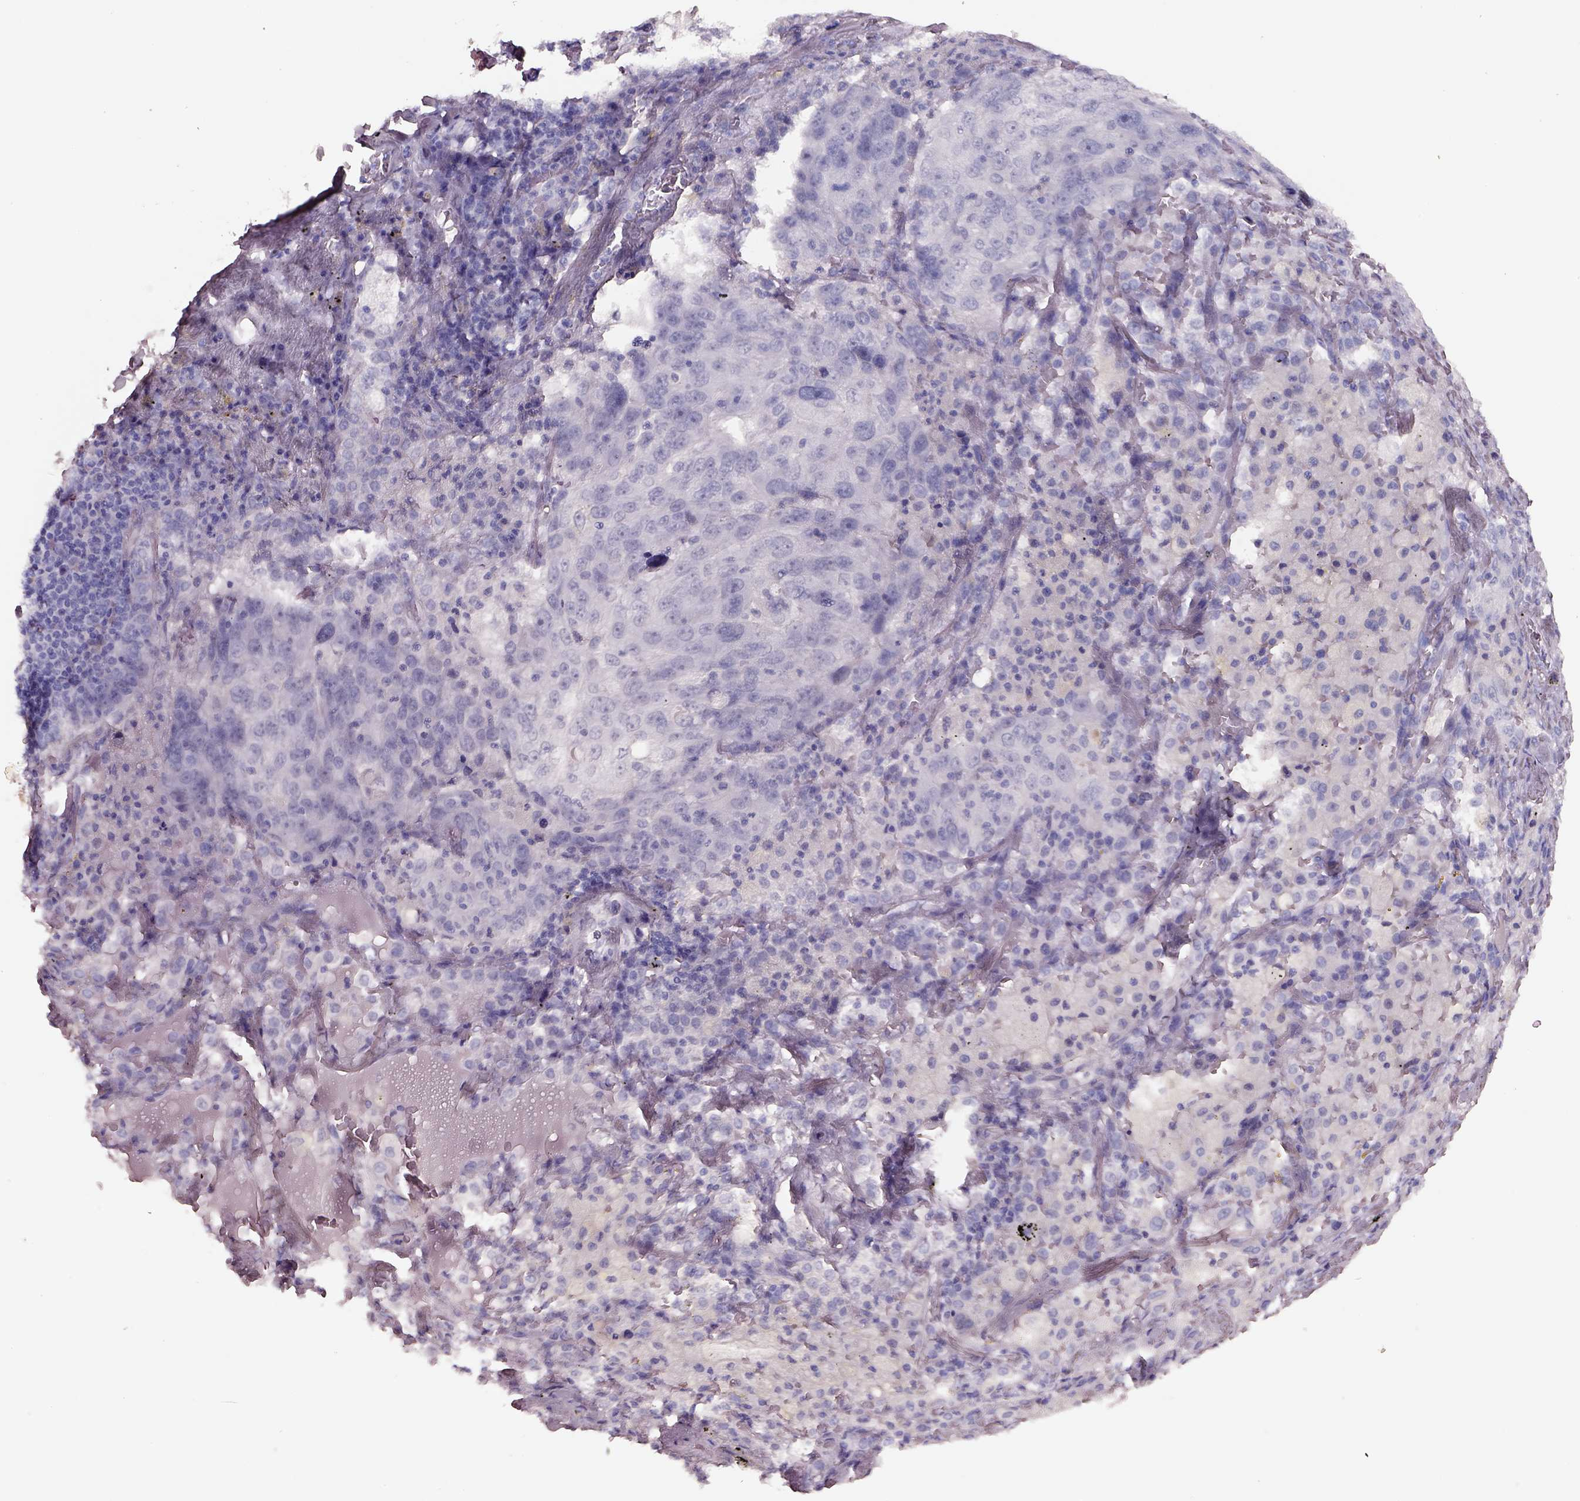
{"staining": {"intensity": "negative", "quantity": "none", "location": "none"}, "tissue": "lung cancer", "cell_type": "Tumor cells", "image_type": "cancer", "snomed": [{"axis": "morphology", "description": "Adenocarcinoma, NOS"}, {"axis": "topography", "description": "Lung"}], "caption": "This histopathology image is of lung adenocarcinoma stained with immunohistochemistry to label a protein in brown with the nuclei are counter-stained blue. There is no expression in tumor cells.", "gene": "SMIM17", "patient": {"sex": "female", "age": 61}}